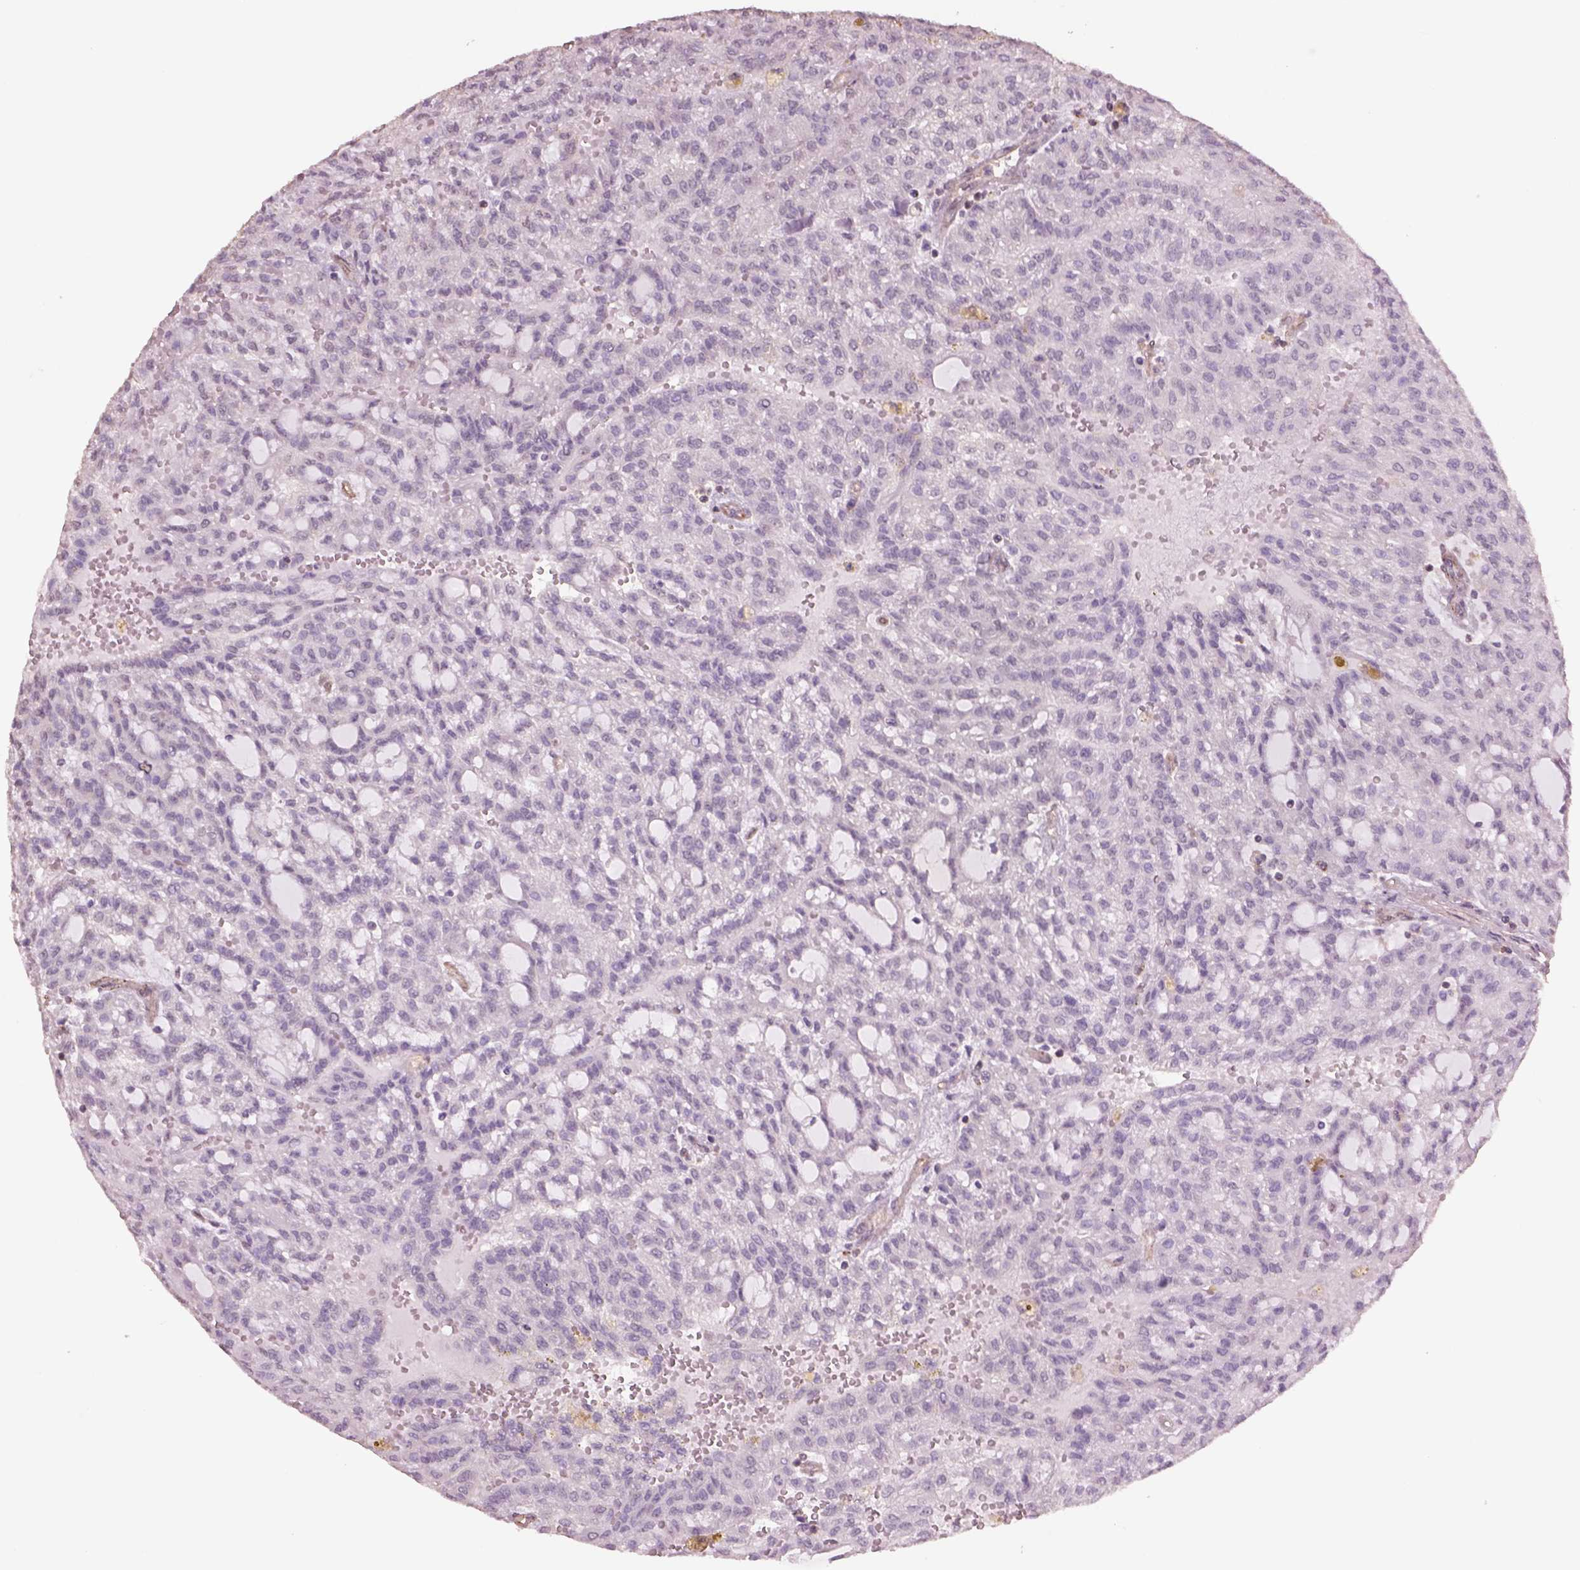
{"staining": {"intensity": "negative", "quantity": "none", "location": "none"}, "tissue": "renal cancer", "cell_type": "Tumor cells", "image_type": "cancer", "snomed": [{"axis": "morphology", "description": "Adenocarcinoma, NOS"}, {"axis": "topography", "description": "Kidney"}], "caption": "Immunohistochemistry (IHC) micrograph of renal cancer (adenocarcinoma) stained for a protein (brown), which displays no staining in tumor cells.", "gene": "LIN7A", "patient": {"sex": "male", "age": 63}}